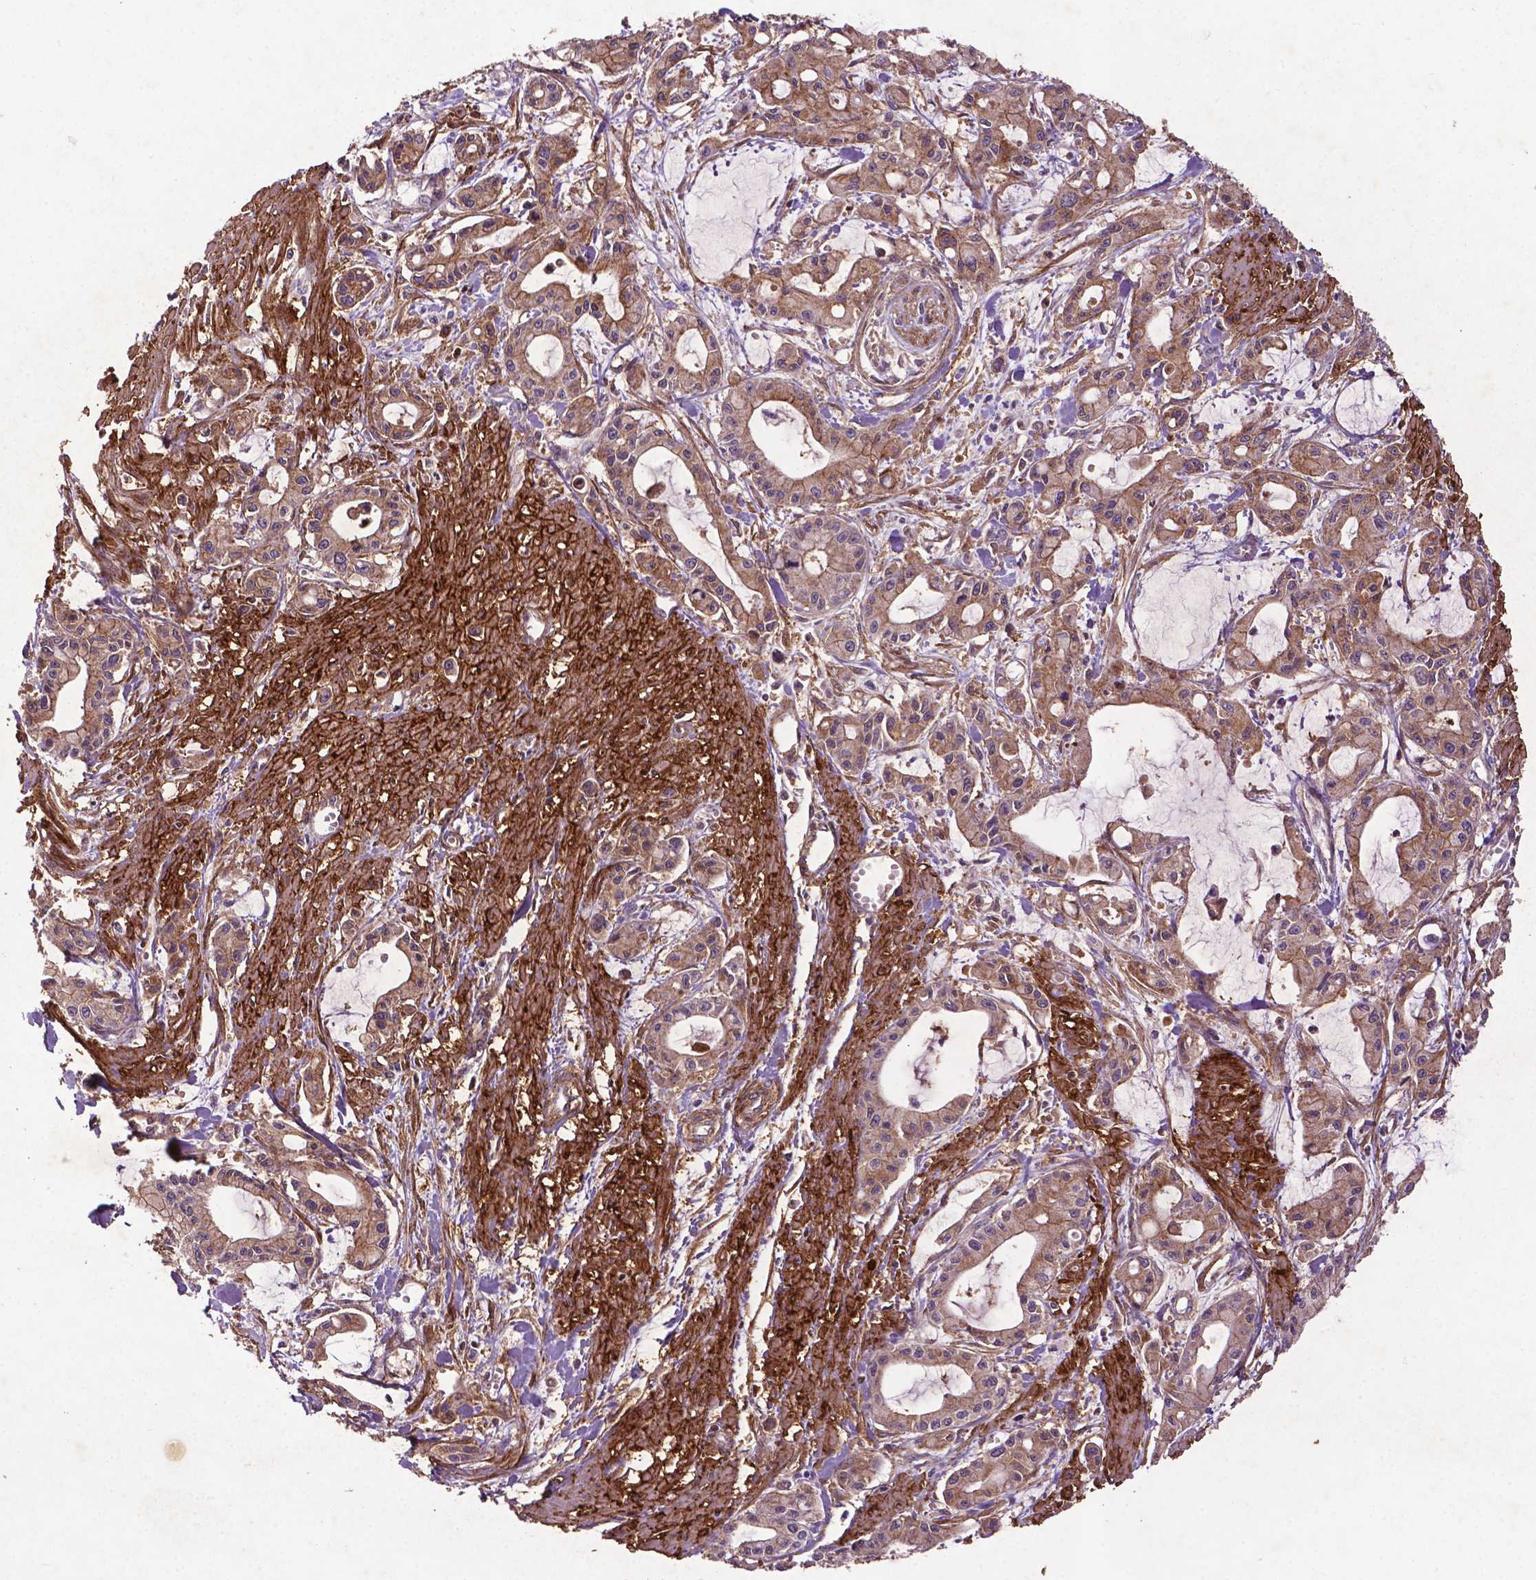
{"staining": {"intensity": "weak", "quantity": ">75%", "location": "cytoplasmic/membranous"}, "tissue": "pancreatic cancer", "cell_type": "Tumor cells", "image_type": "cancer", "snomed": [{"axis": "morphology", "description": "Adenocarcinoma, NOS"}, {"axis": "topography", "description": "Pancreas"}], "caption": "Immunohistochemical staining of human pancreatic adenocarcinoma exhibits low levels of weak cytoplasmic/membranous protein staining in about >75% of tumor cells. The staining was performed using DAB (3,3'-diaminobenzidine), with brown indicating positive protein expression. Nuclei are stained blue with hematoxylin.", "gene": "RRAS", "patient": {"sex": "male", "age": 48}}